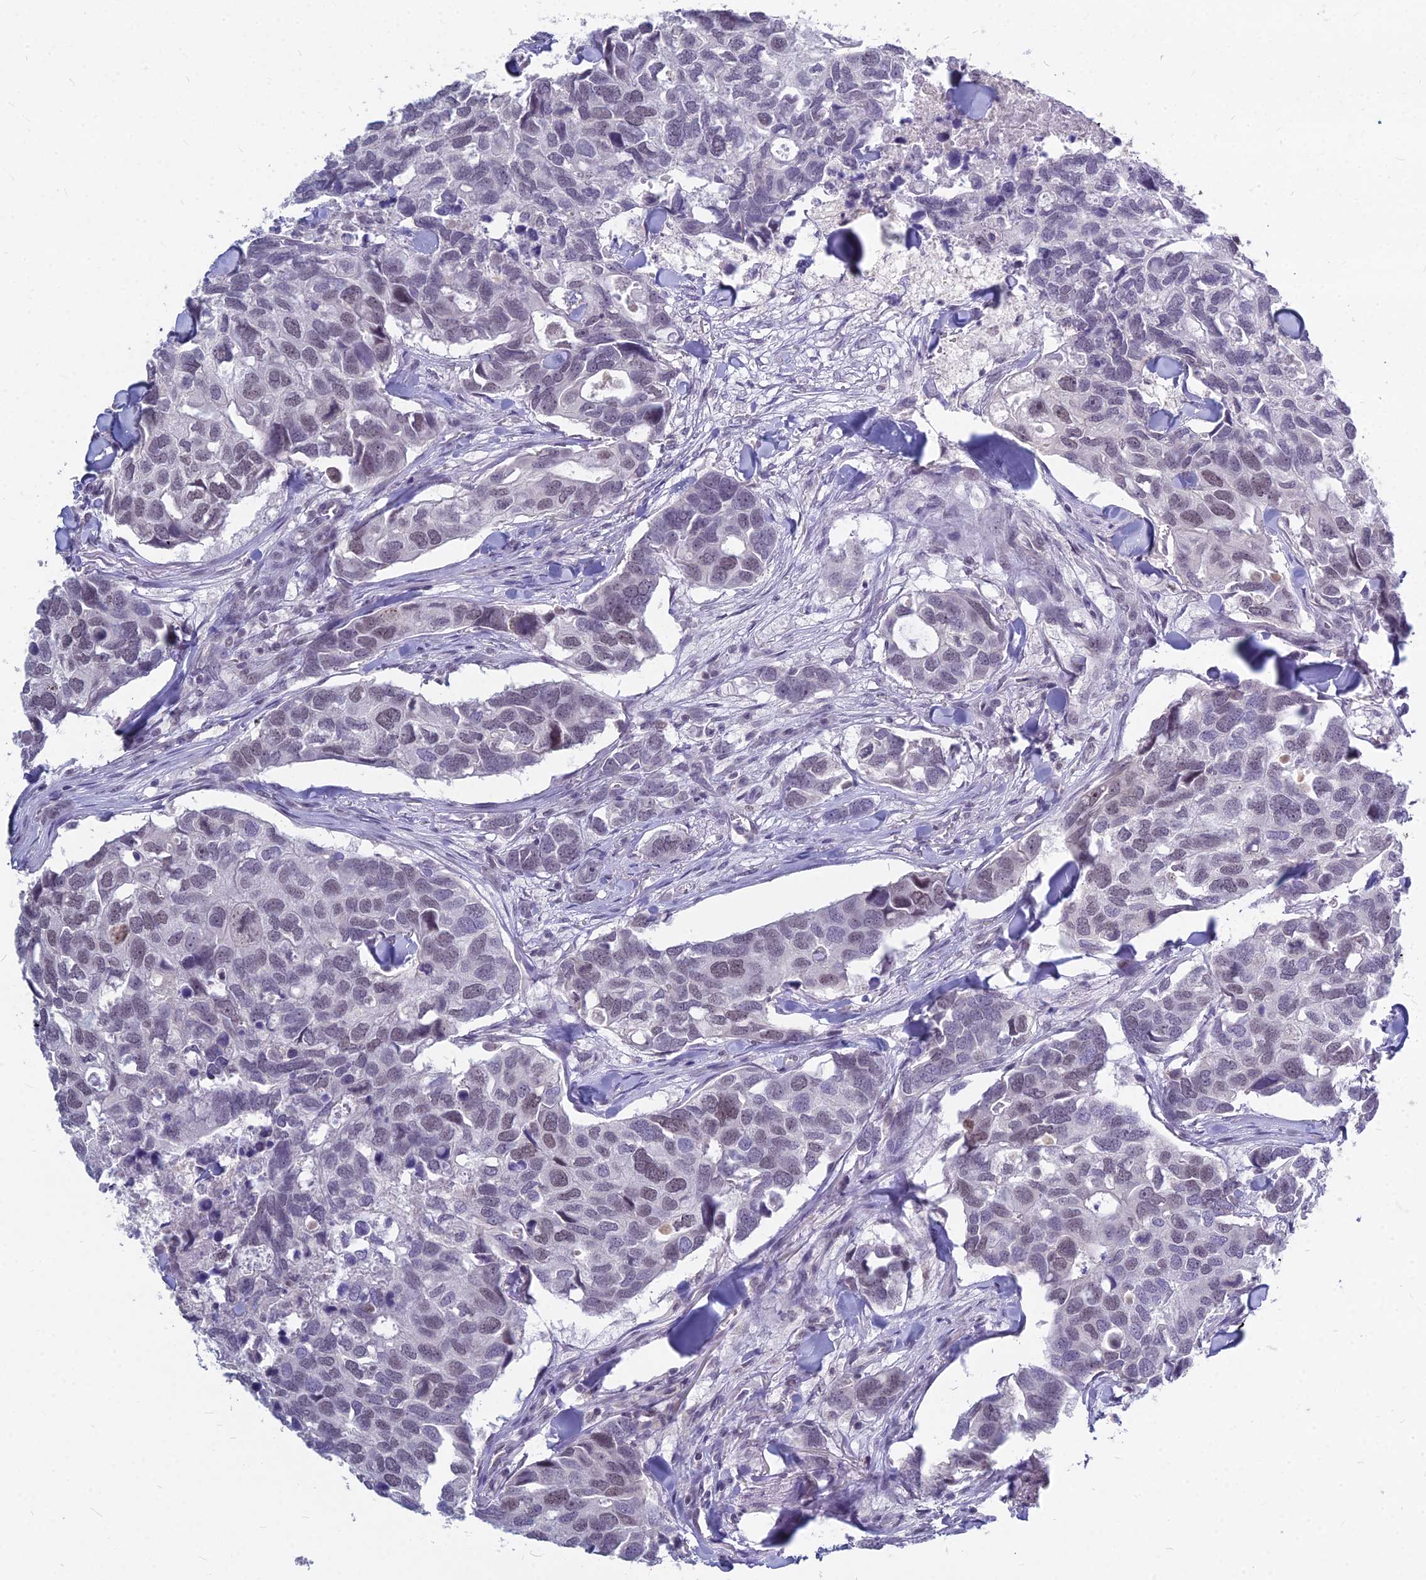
{"staining": {"intensity": "weak", "quantity": "25%-75%", "location": "nuclear"}, "tissue": "breast cancer", "cell_type": "Tumor cells", "image_type": "cancer", "snomed": [{"axis": "morphology", "description": "Duct carcinoma"}, {"axis": "topography", "description": "Breast"}], "caption": "The histopathology image demonstrates staining of breast invasive ductal carcinoma, revealing weak nuclear protein positivity (brown color) within tumor cells.", "gene": "KAT7", "patient": {"sex": "female", "age": 83}}